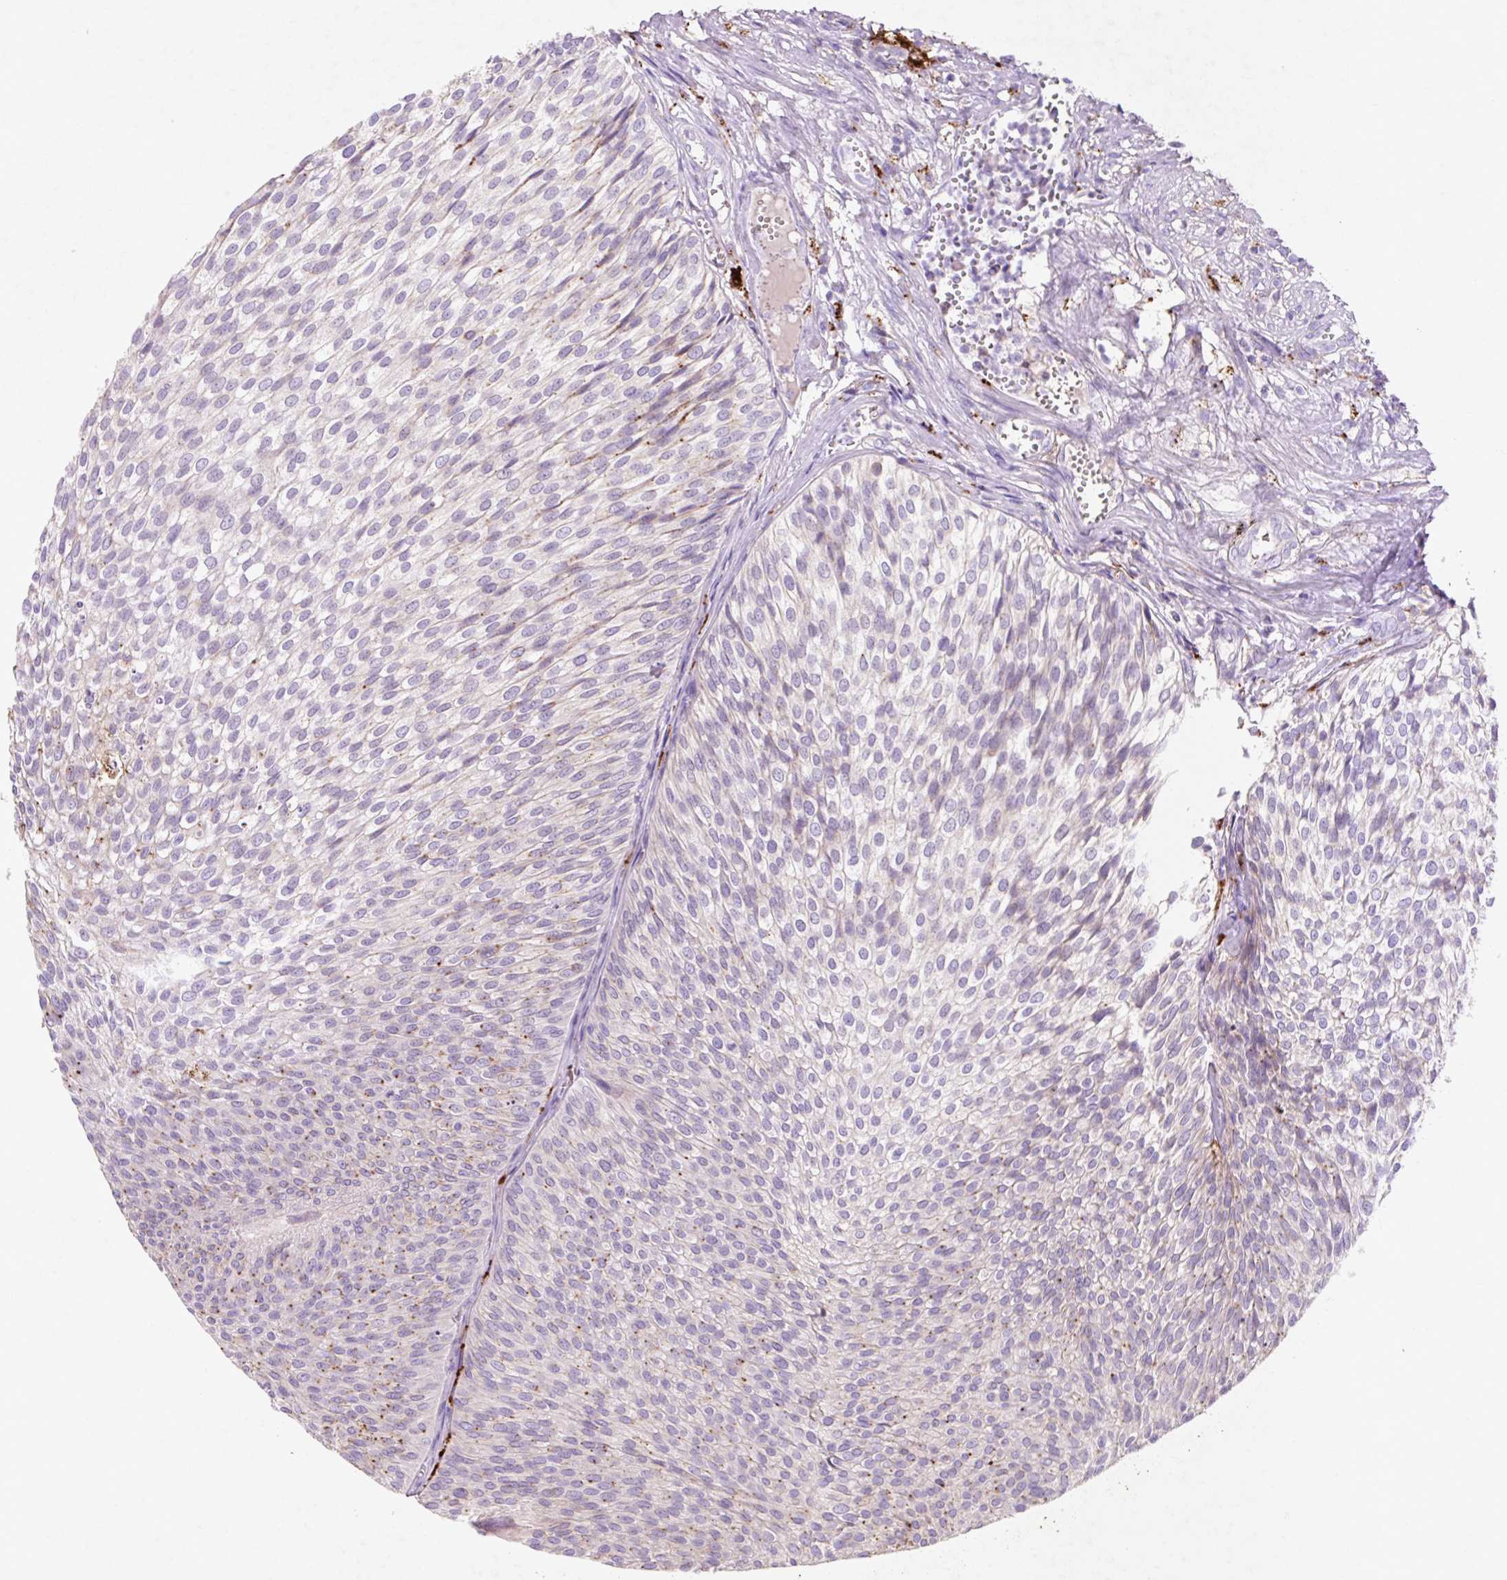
{"staining": {"intensity": "negative", "quantity": "none", "location": "none"}, "tissue": "urothelial cancer", "cell_type": "Tumor cells", "image_type": "cancer", "snomed": [{"axis": "morphology", "description": "Urothelial carcinoma, Low grade"}, {"axis": "topography", "description": "Urinary bladder"}], "caption": "High power microscopy image of an IHC histopathology image of urothelial carcinoma (low-grade), revealing no significant staining in tumor cells.", "gene": "HEXA", "patient": {"sex": "male", "age": 91}}